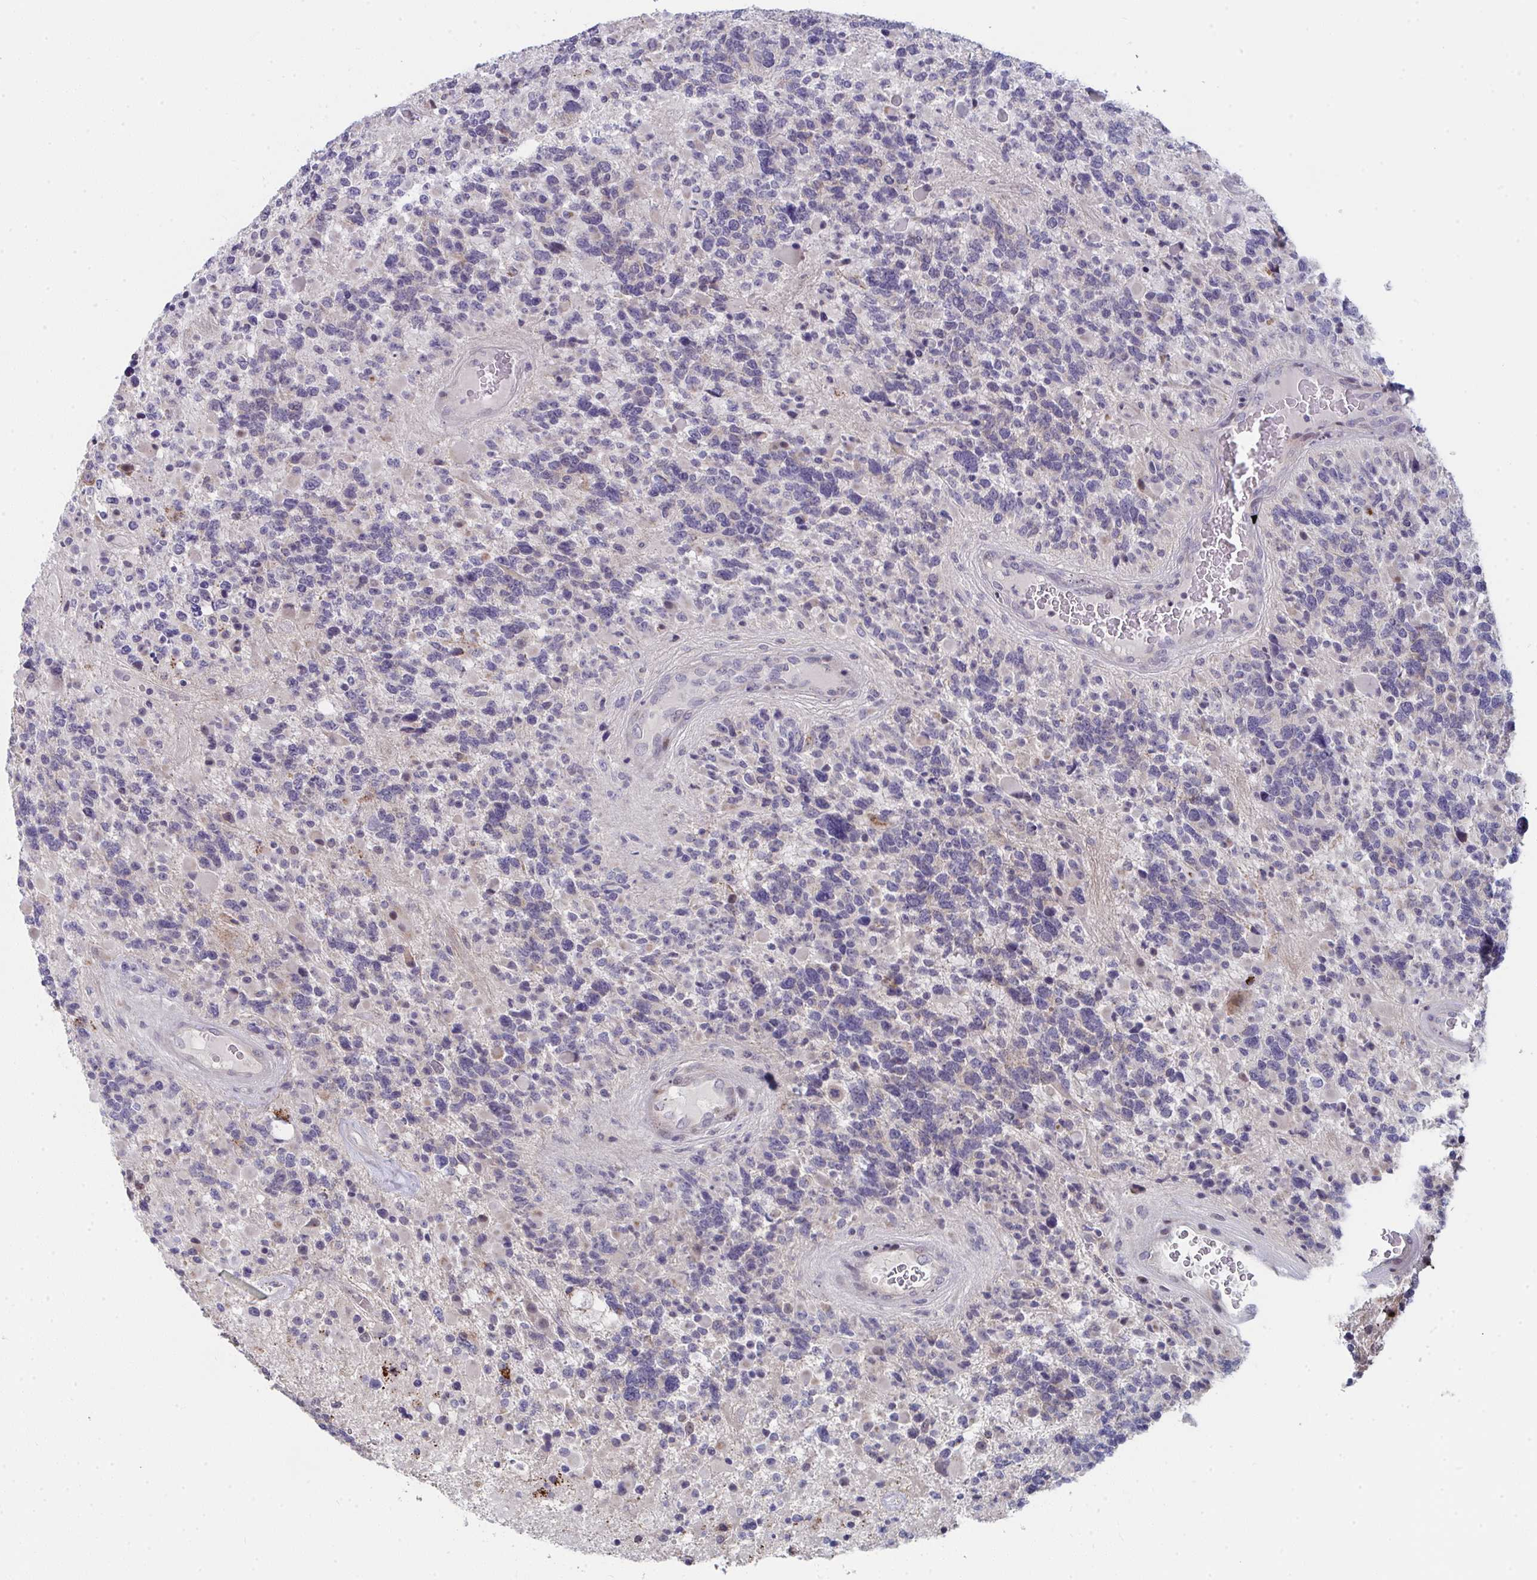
{"staining": {"intensity": "negative", "quantity": "none", "location": "none"}, "tissue": "glioma", "cell_type": "Tumor cells", "image_type": "cancer", "snomed": [{"axis": "morphology", "description": "Glioma, malignant, High grade"}, {"axis": "topography", "description": "Brain"}], "caption": "Immunohistochemistry (IHC) photomicrograph of neoplastic tissue: human malignant glioma (high-grade) stained with DAB demonstrates no significant protein staining in tumor cells.", "gene": "VWDE", "patient": {"sex": "female", "age": 40}}